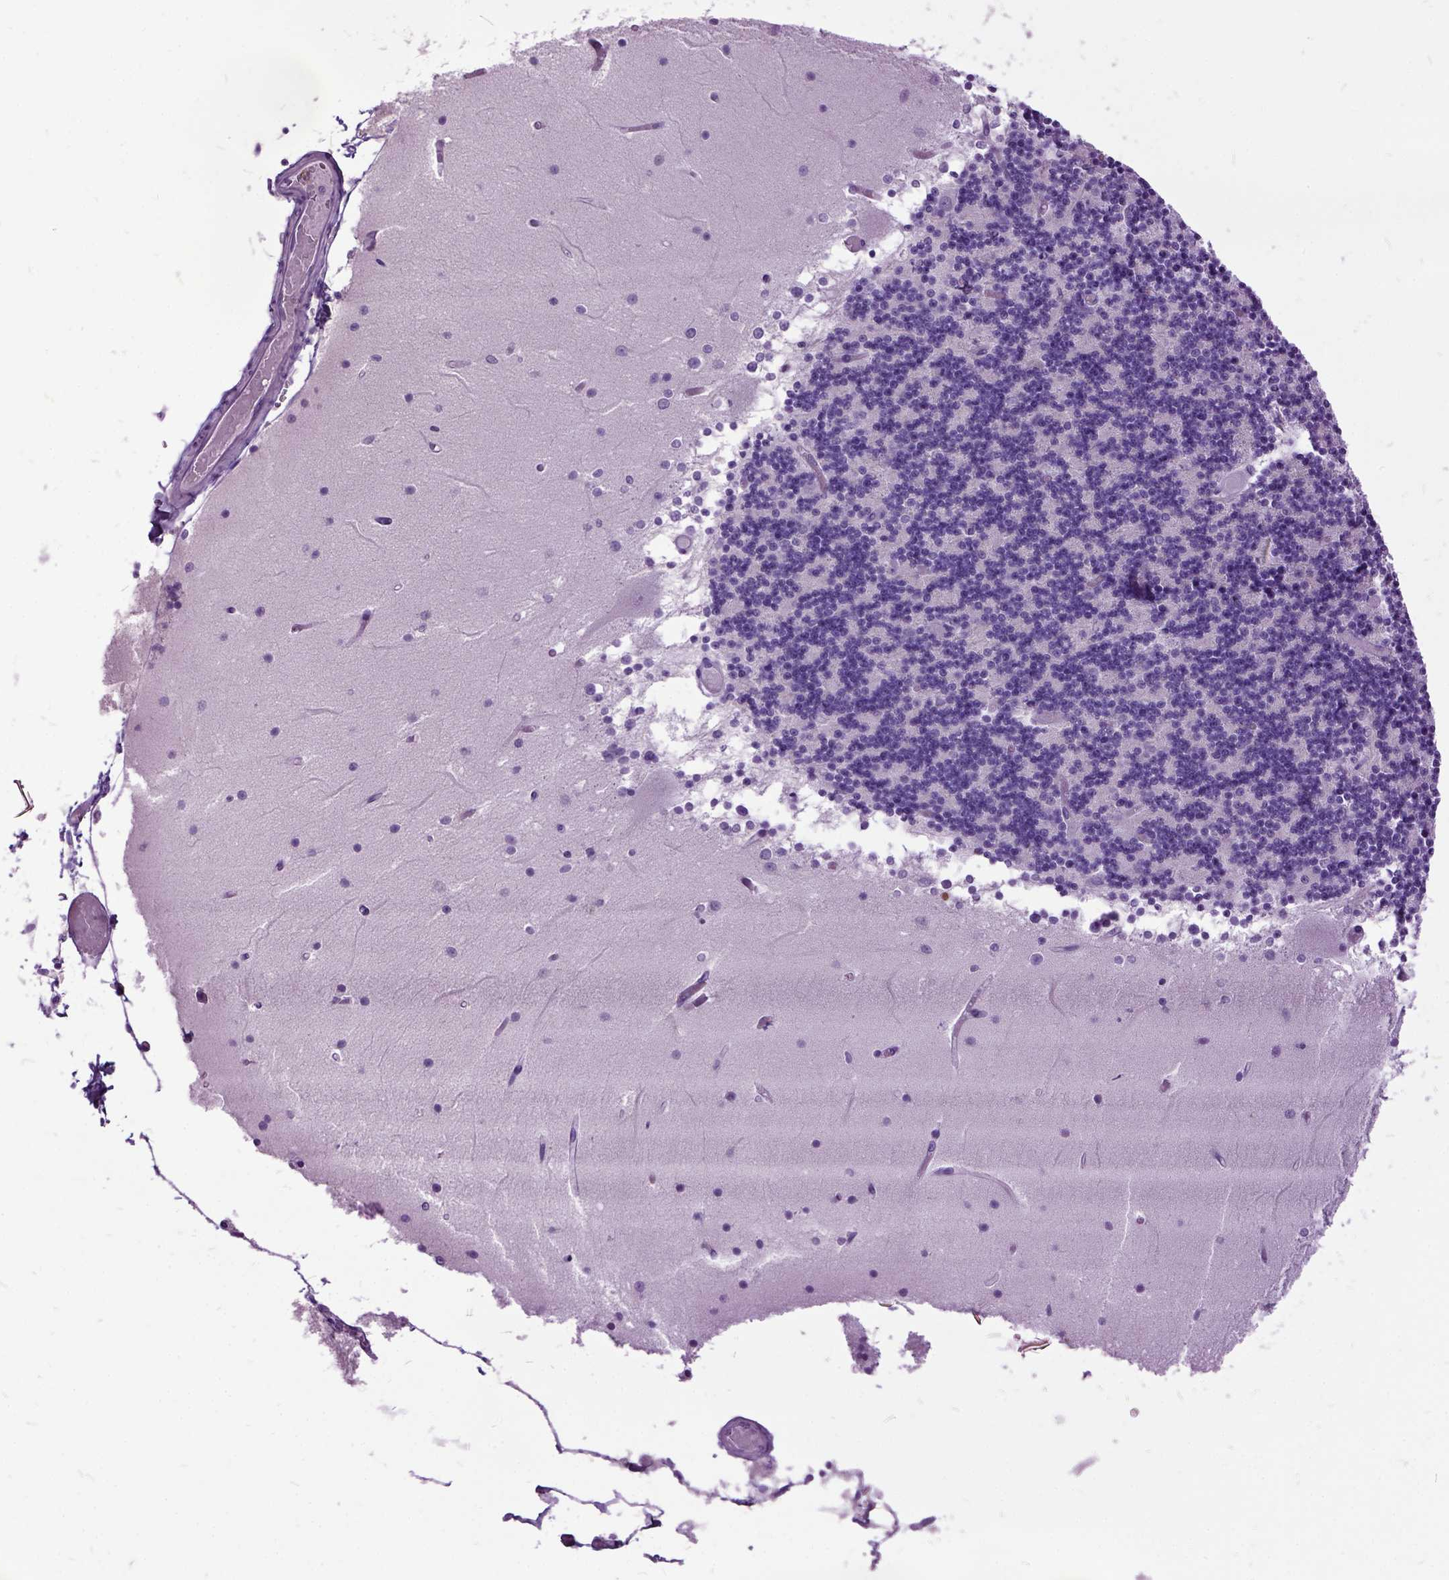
{"staining": {"intensity": "negative", "quantity": "none", "location": "none"}, "tissue": "cerebellum", "cell_type": "Cells in granular layer", "image_type": "normal", "snomed": [{"axis": "morphology", "description": "Normal tissue, NOS"}, {"axis": "topography", "description": "Cerebellum"}], "caption": "This is an IHC image of unremarkable human cerebellum. There is no positivity in cells in granular layer.", "gene": "MME", "patient": {"sex": "female", "age": 28}}